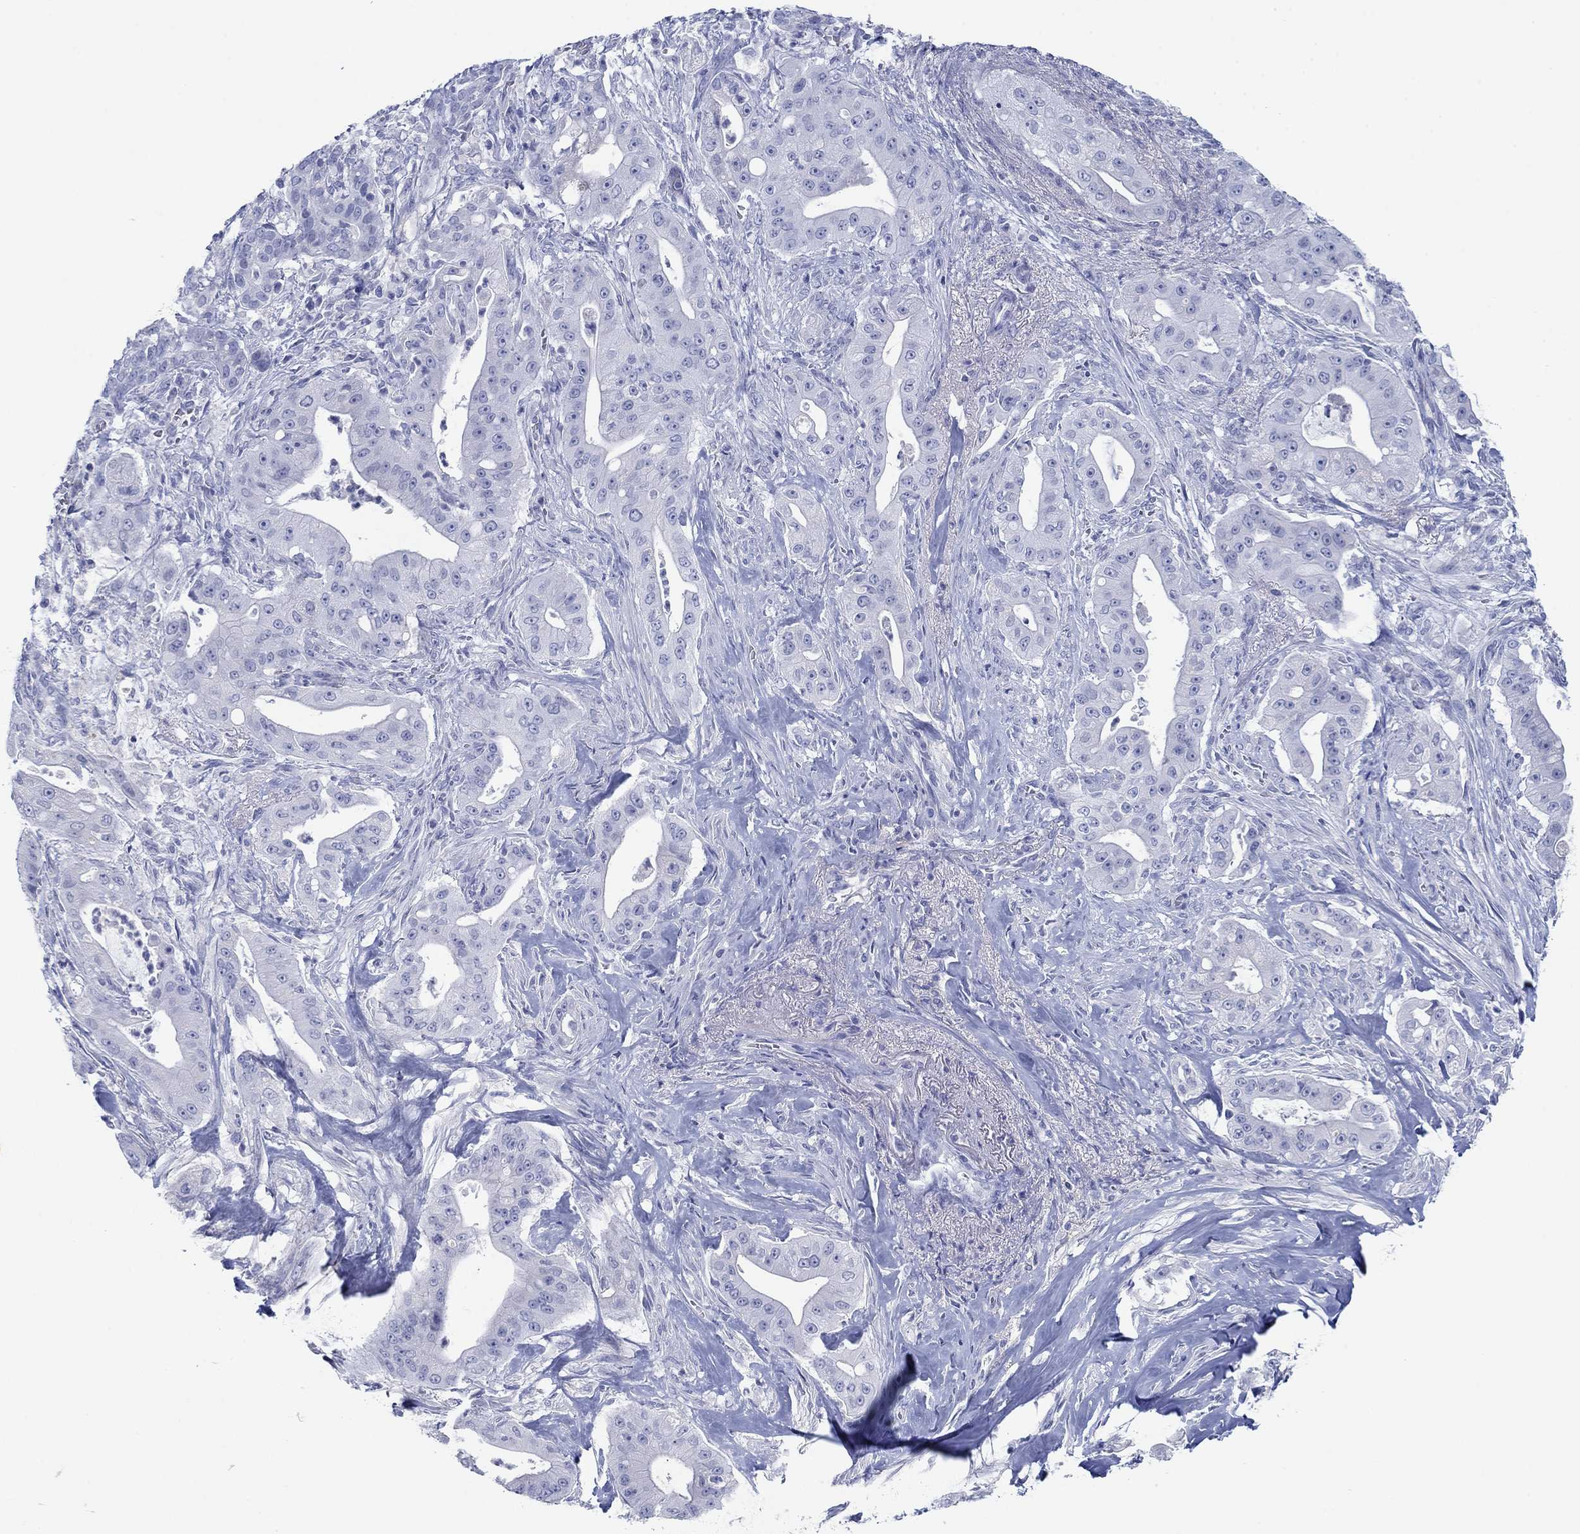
{"staining": {"intensity": "negative", "quantity": "none", "location": "none"}, "tissue": "pancreatic cancer", "cell_type": "Tumor cells", "image_type": "cancer", "snomed": [{"axis": "morphology", "description": "Normal tissue, NOS"}, {"axis": "morphology", "description": "Inflammation, NOS"}, {"axis": "morphology", "description": "Adenocarcinoma, NOS"}, {"axis": "topography", "description": "Pancreas"}], "caption": "An image of human pancreatic adenocarcinoma is negative for staining in tumor cells. (Brightfield microscopy of DAB IHC at high magnification).", "gene": "PDYN", "patient": {"sex": "male", "age": 57}}